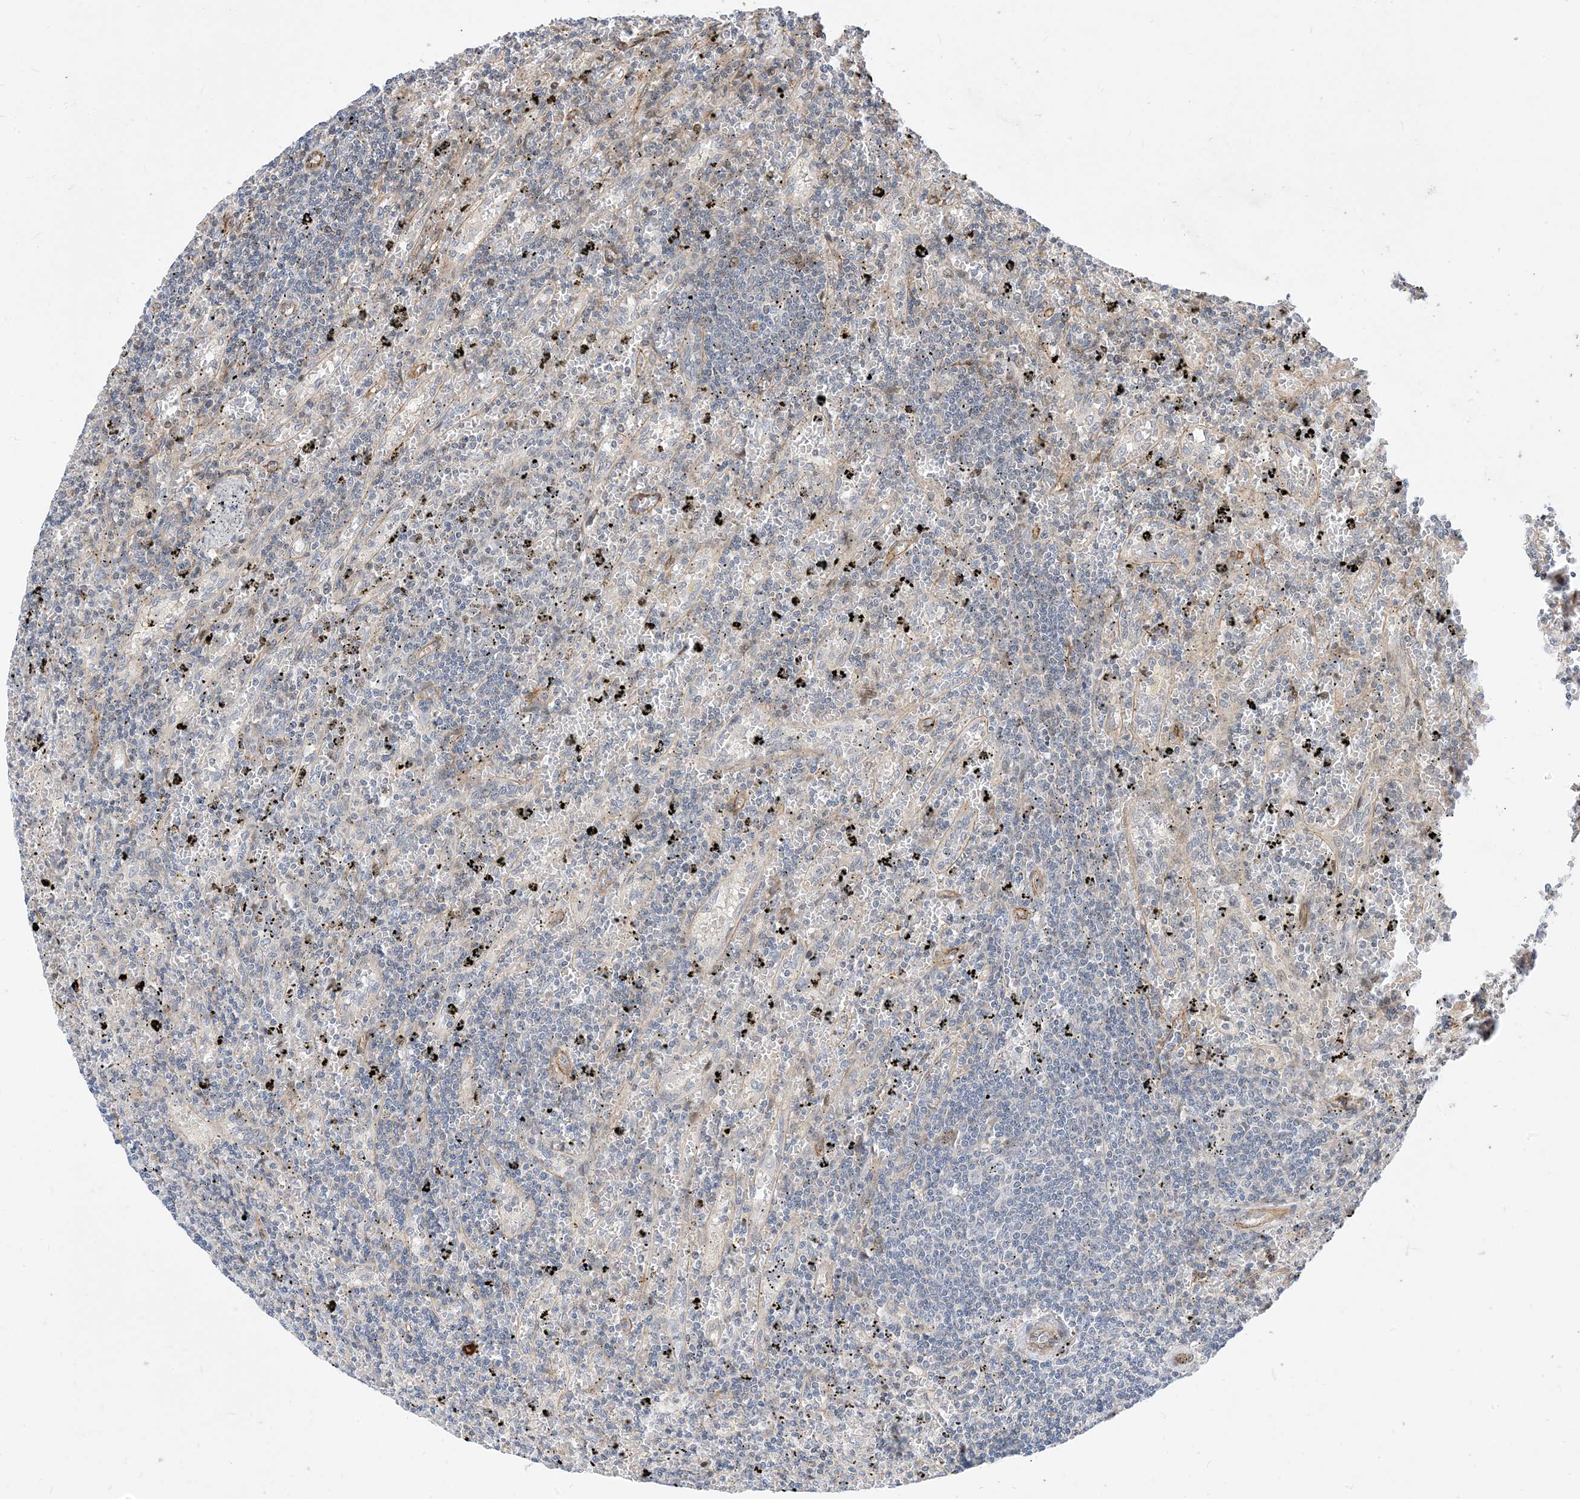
{"staining": {"intensity": "negative", "quantity": "none", "location": "none"}, "tissue": "lymphoma", "cell_type": "Tumor cells", "image_type": "cancer", "snomed": [{"axis": "morphology", "description": "Malignant lymphoma, non-Hodgkin's type, Low grade"}, {"axis": "topography", "description": "Spleen"}], "caption": "This is an immunohistochemistry image of human low-grade malignant lymphoma, non-Hodgkin's type. There is no expression in tumor cells.", "gene": "TYSND1", "patient": {"sex": "male", "age": 76}}